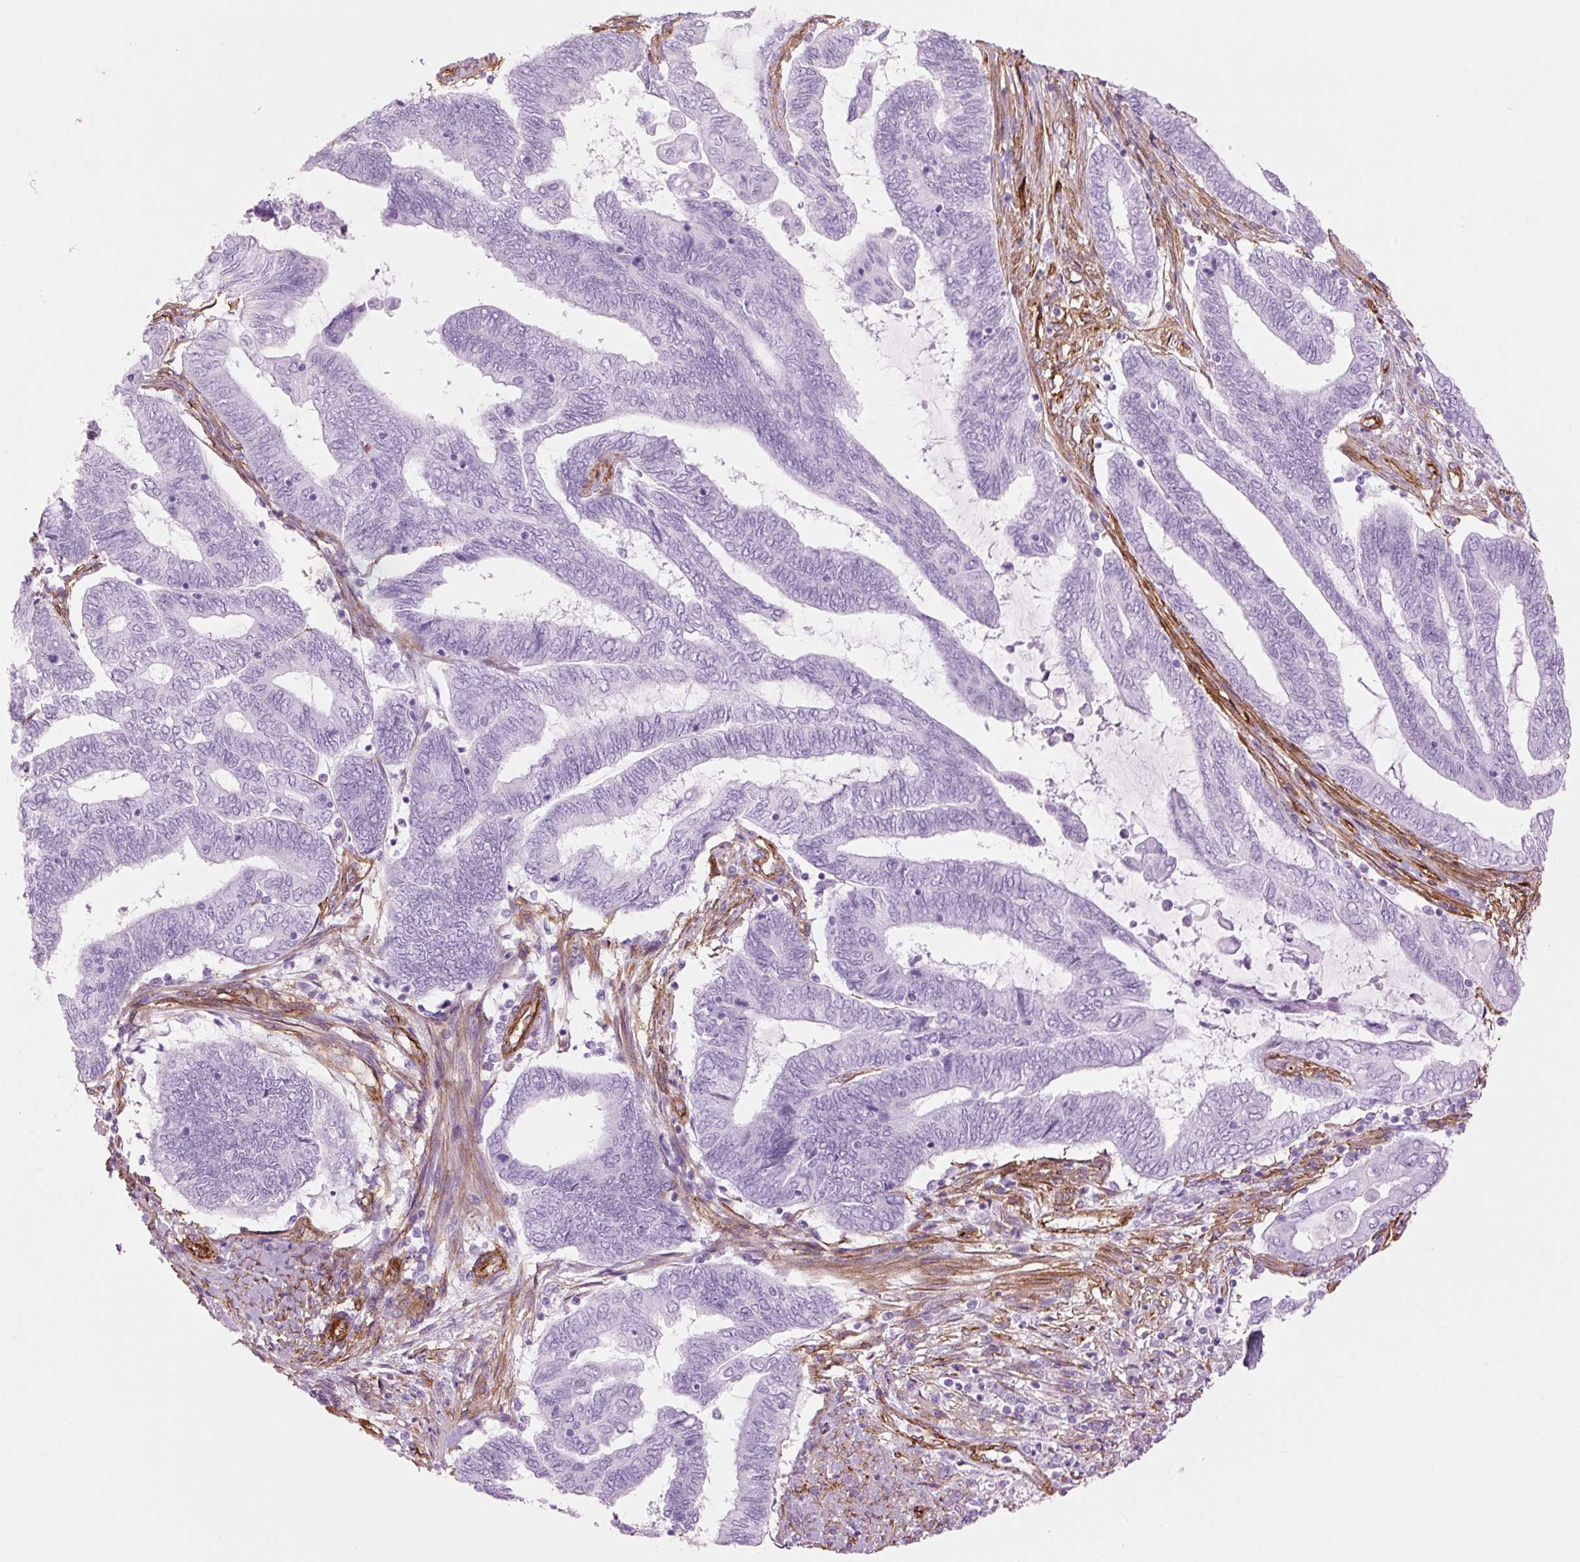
{"staining": {"intensity": "negative", "quantity": "none", "location": "none"}, "tissue": "endometrial cancer", "cell_type": "Tumor cells", "image_type": "cancer", "snomed": [{"axis": "morphology", "description": "Adenocarcinoma, NOS"}, {"axis": "topography", "description": "Uterus"}, {"axis": "topography", "description": "Endometrium"}], "caption": "Histopathology image shows no protein positivity in tumor cells of adenocarcinoma (endometrial) tissue.", "gene": "CAV1", "patient": {"sex": "female", "age": 70}}